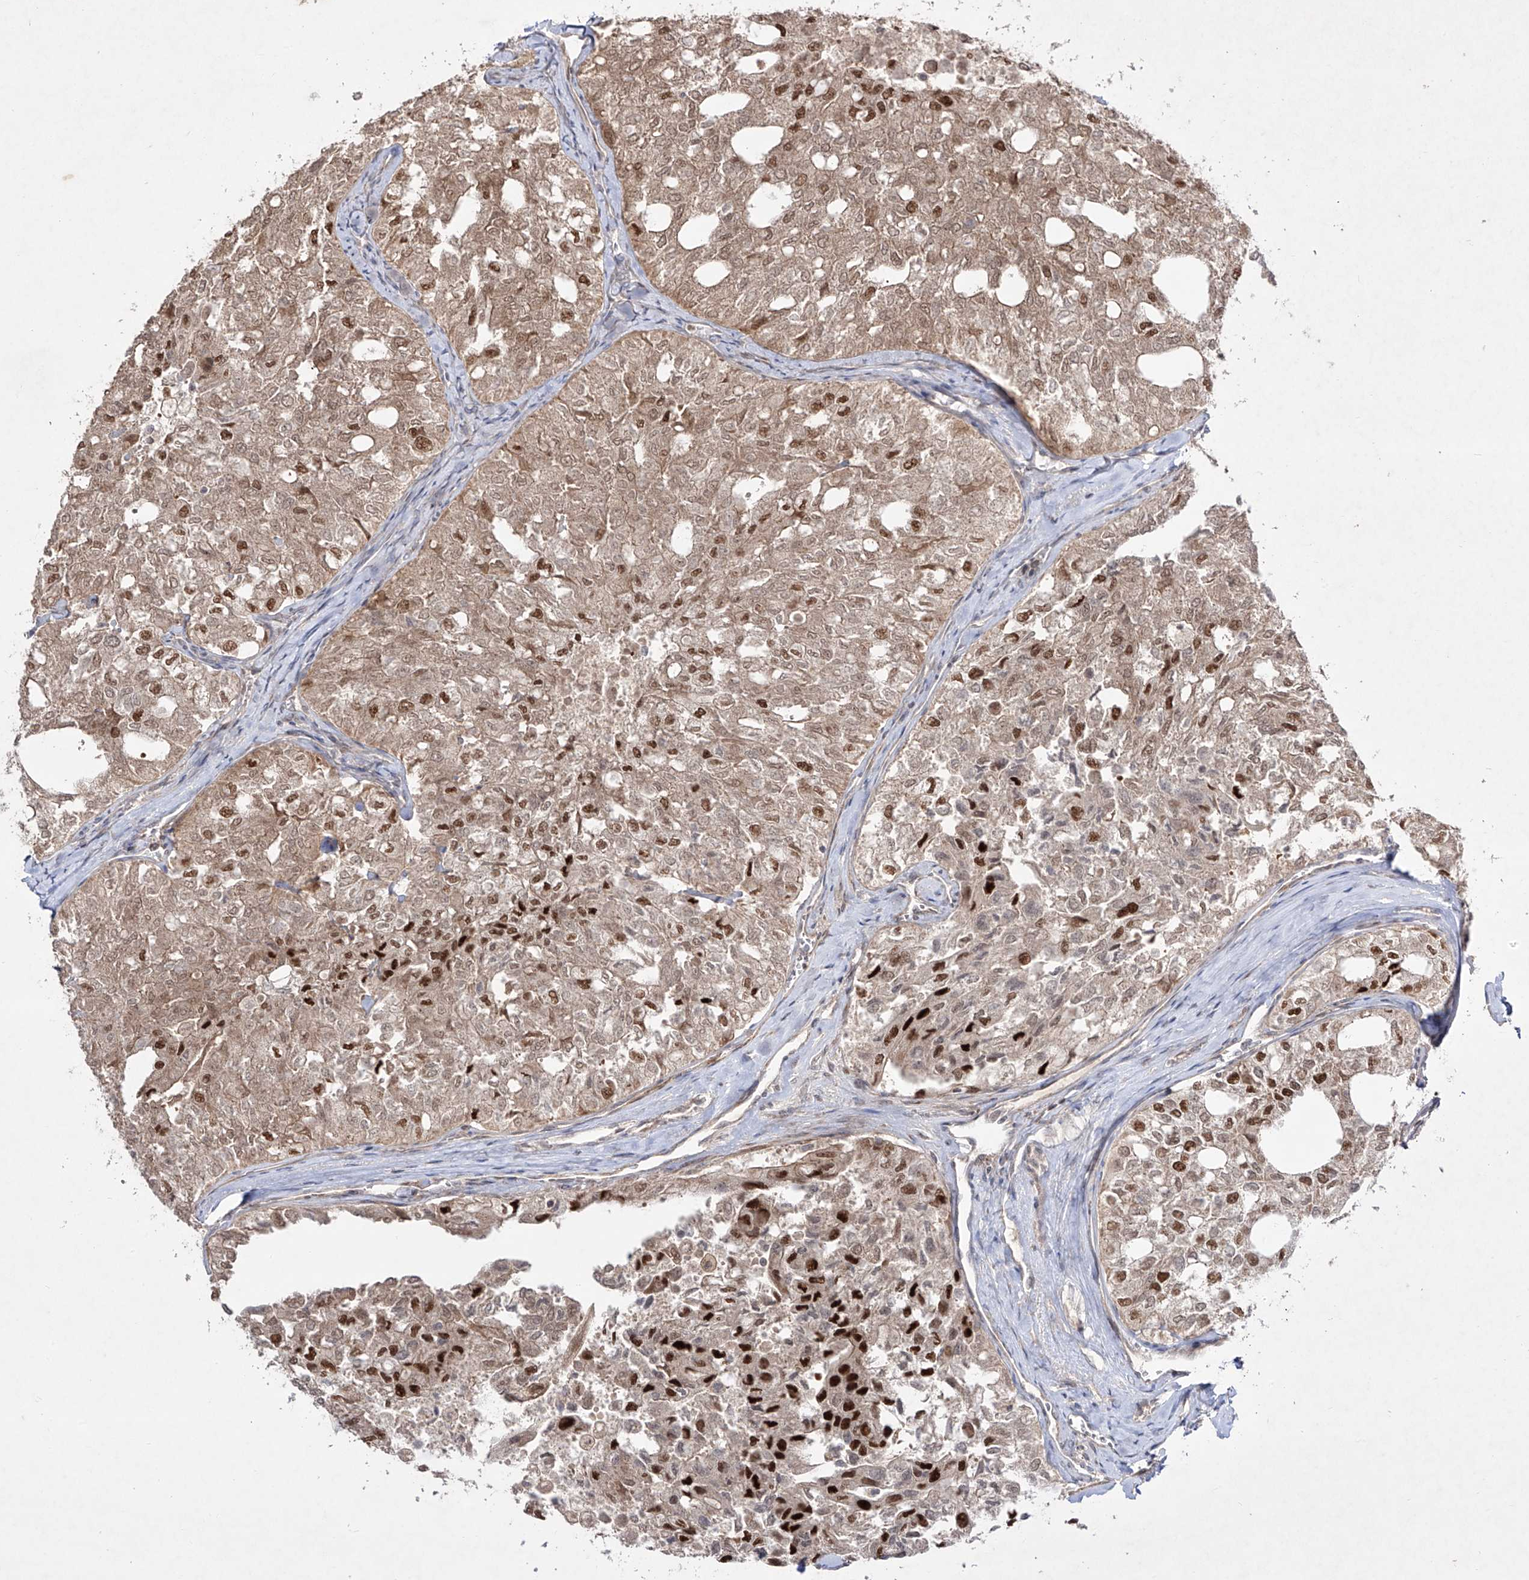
{"staining": {"intensity": "strong", "quantity": "25%-75%", "location": "cytoplasmic/membranous,nuclear"}, "tissue": "thyroid cancer", "cell_type": "Tumor cells", "image_type": "cancer", "snomed": [{"axis": "morphology", "description": "Follicular adenoma carcinoma, NOS"}, {"axis": "topography", "description": "Thyroid gland"}], "caption": "Immunohistochemical staining of thyroid cancer (follicular adenoma carcinoma) reveals high levels of strong cytoplasmic/membranous and nuclear expression in approximately 25%-75% of tumor cells. (DAB (3,3'-diaminobenzidine) = brown stain, brightfield microscopy at high magnification).", "gene": "KDM1B", "patient": {"sex": "male", "age": 75}}